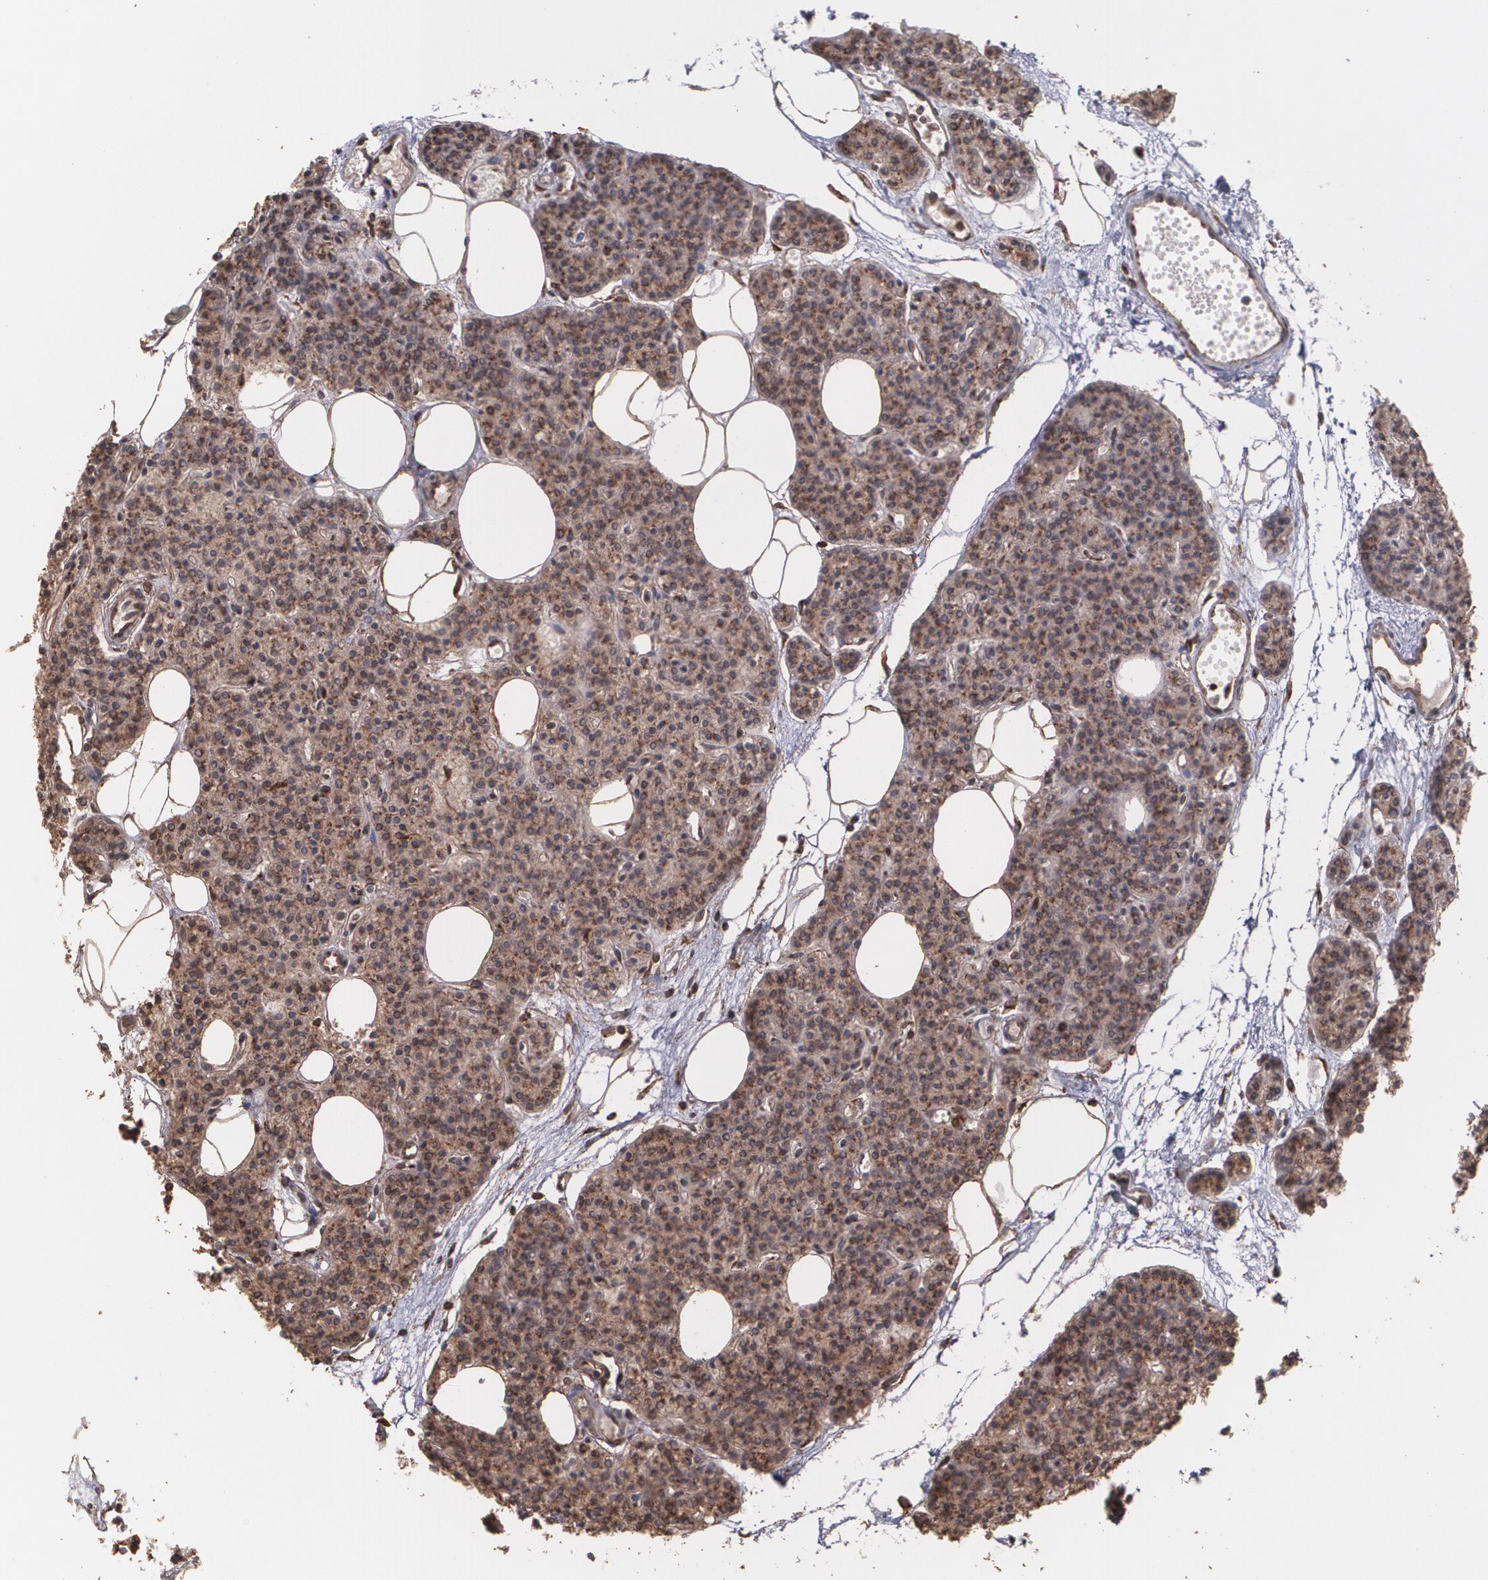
{"staining": {"intensity": "strong", "quantity": ">75%", "location": "cytoplasmic/membranous"}, "tissue": "parathyroid gland", "cell_type": "Glandular cells", "image_type": "normal", "snomed": [{"axis": "morphology", "description": "Normal tissue, NOS"}, {"axis": "topography", "description": "Parathyroid gland"}], "caption": "High-power microscopy captured an IHC histopathology image of benign parathyroid gland, revealing strong cytoplasmic/membranous positivity in approximately >75% of glandular cells. (Stains: DAB in brown, nuclei in blue, Microscopy: brightfield microscopy at high magnification).", "gene": "TRIP11", "patient": {"sex": "male", "age": 24}}